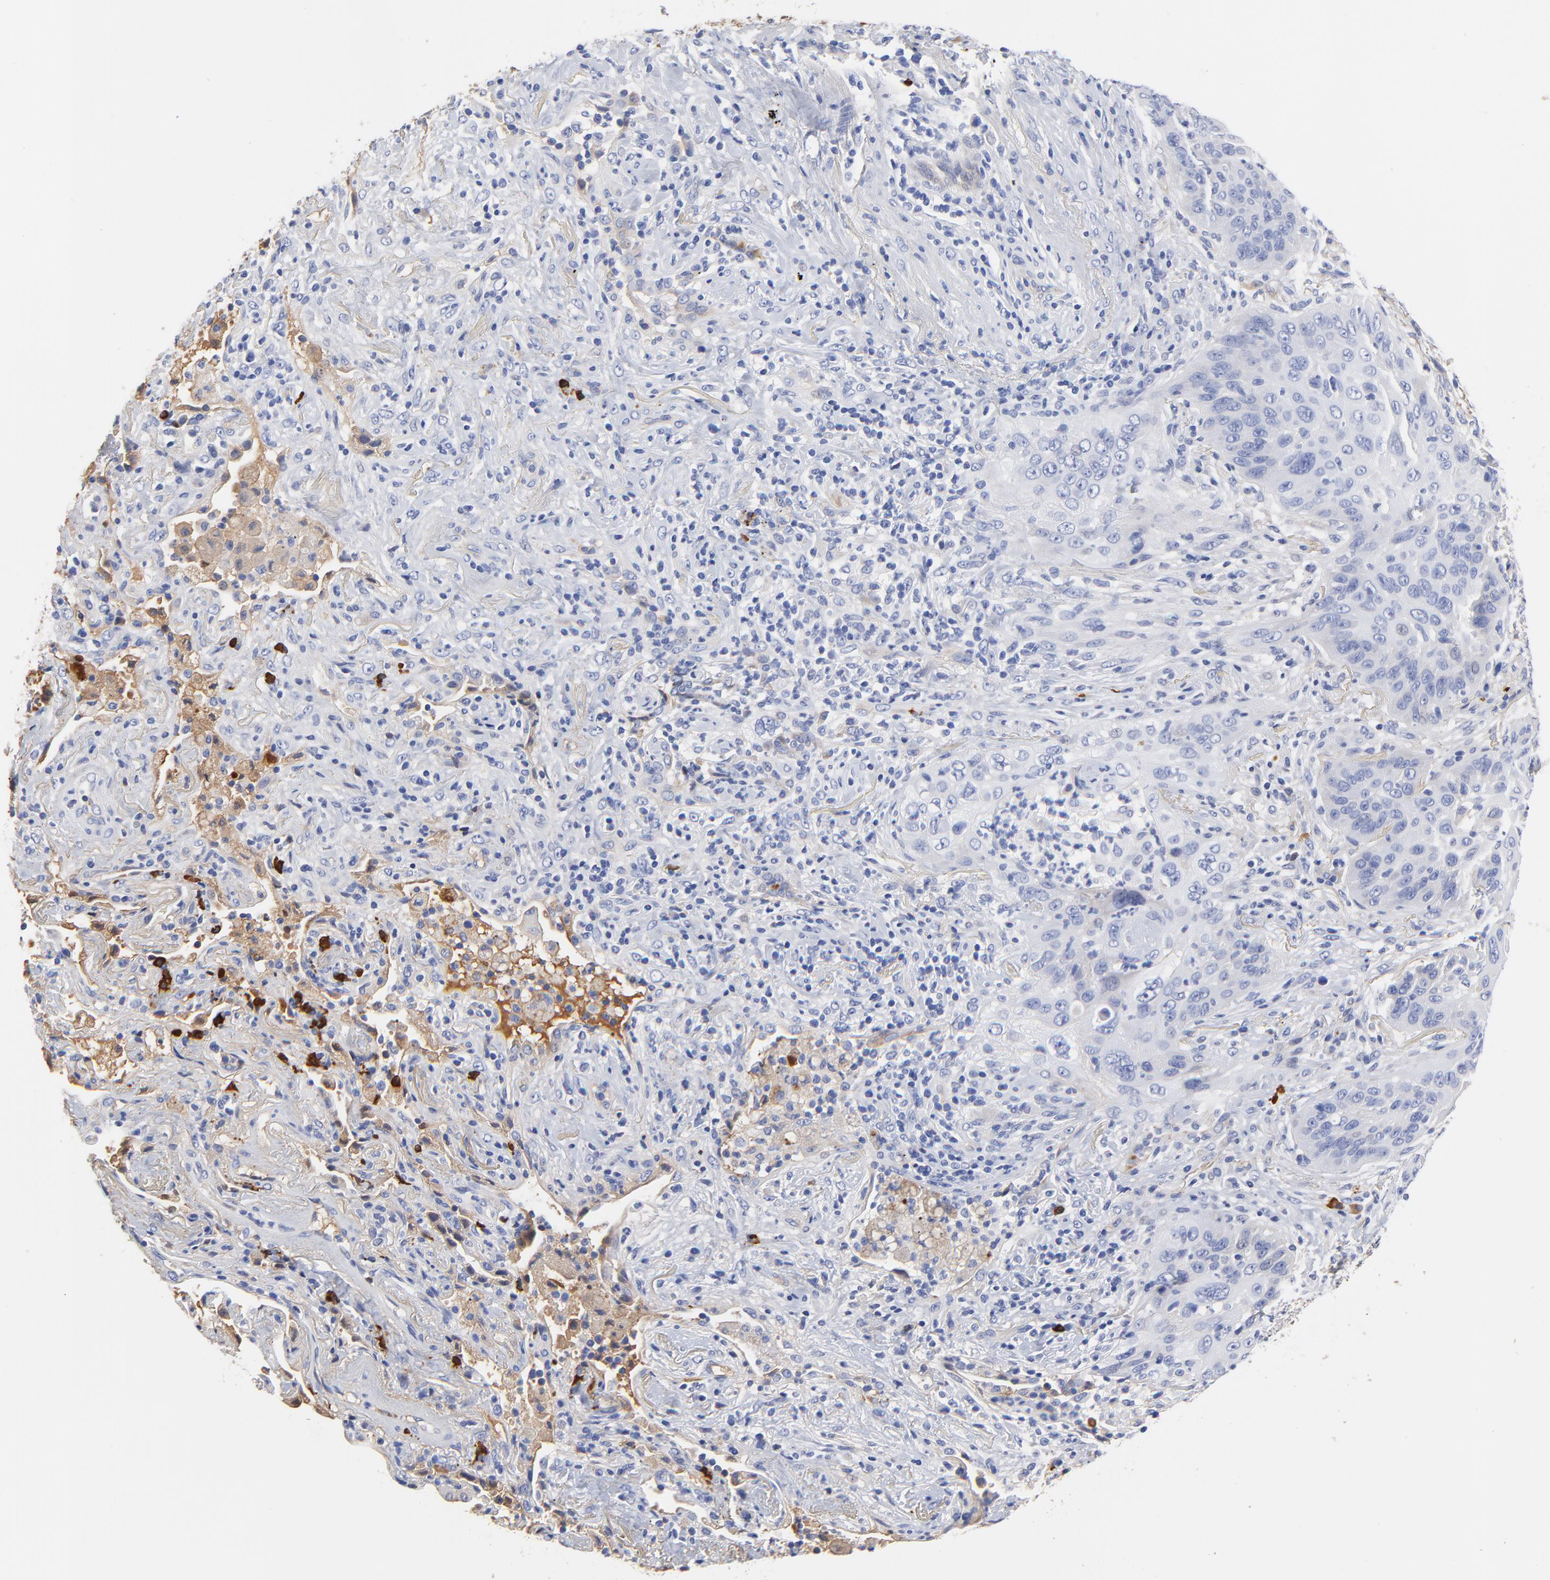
{"staining": {"intensity": "negative", "quantity": "none", "location": "none"}, "tissue": "lung cancer", "cell_type": "Tumor cells", "image_type": "cancer", "snomed": [{"axis": "morphology", "description": "Squamous cell carcinoma, NOS"}, {"axis": "topography", "description": "Lung"}], "caption": "Immunohistochemistry of human lung cancer (squamous cell carcinoma) demonstrates no expression in tumor cells.", "gene": "IGLV3-10", "patient": {"sex": "female", "age": 67}}